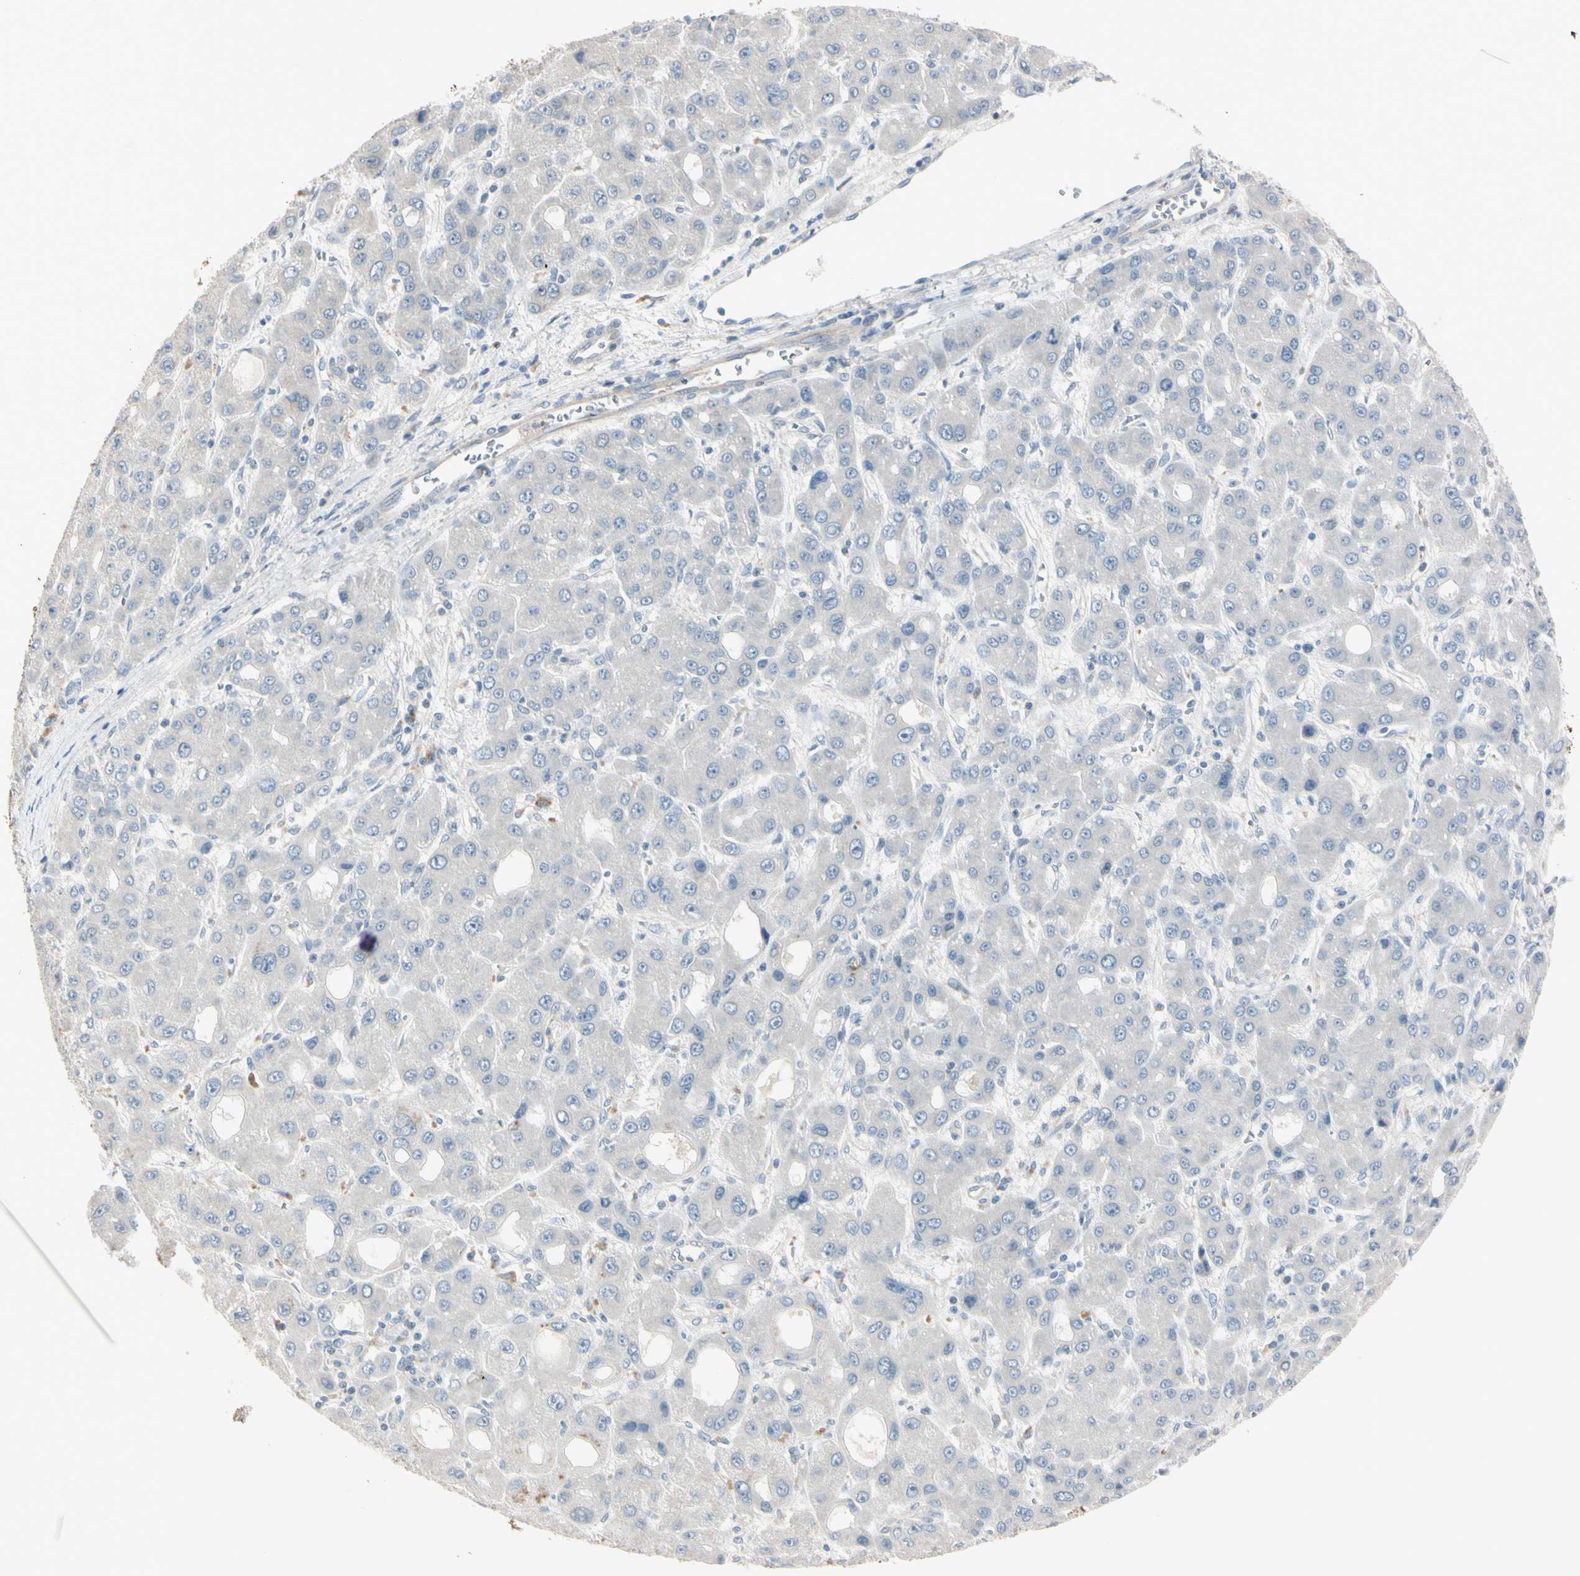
{"staining": {"intensity": "negative", "quantity": "none", "location": "none"}, "tissue": "liver cancer", "cell_type": "Tumor cells", "image_type": "cancer", "snomed": [{"axis": "morphology", "description": "Carcinoma, Hepatocellular, NOS"}, {"axis": "topography", "description": "Liver"}], "caption": "DAB (3,3'-diaminobenzidine) immunohistochemical staining of liver cancer (hepatocellular carcinoma) exhibits no significant expression in tumor cells.", "gene": "AATK", "patient": {"sex": "male", "age": 55}}